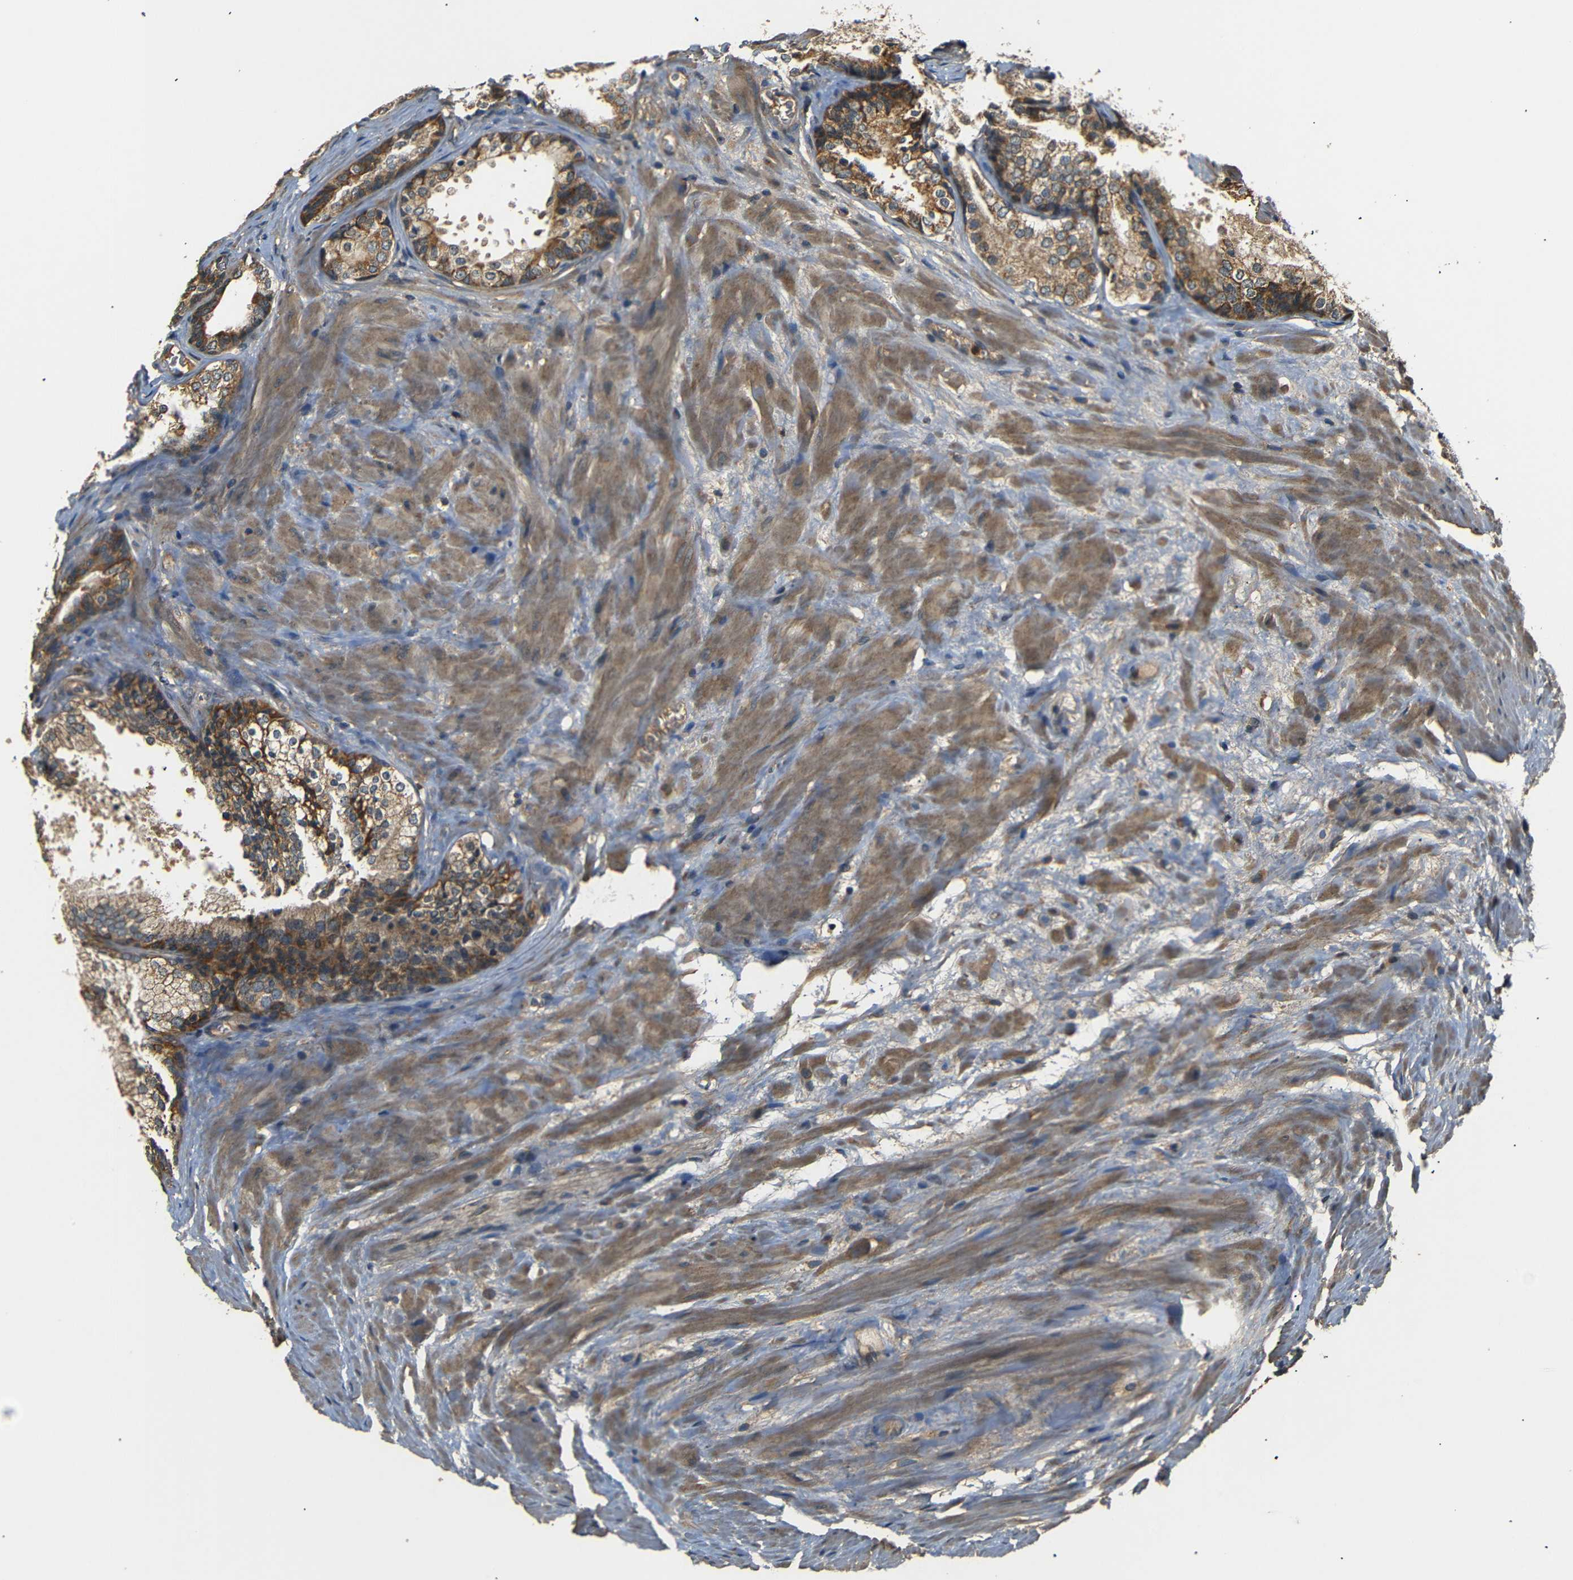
{"staining": {"intensity": "moderate", "quantity": ">75%", "location": "cytoplasmic/membranous"}, "tissue": "prostate cancer", "cell_type": "Tumor cells", "image_type": "cancer", "snomed": [{"axis": "morphology", "description": "Adenocarcinoma, High grade"}, {"axis": "topography", "description": "Prostate"}], "caption": "DAB immunohistochemical staining of human high-grade adenocarcinoma (prostate) demonstrates moderate cytoplasmic/membranous protein positivity in approximately >75% of tumor cells.", "gene": "TANK", "patient": {"sex": "male", "age": 70}}